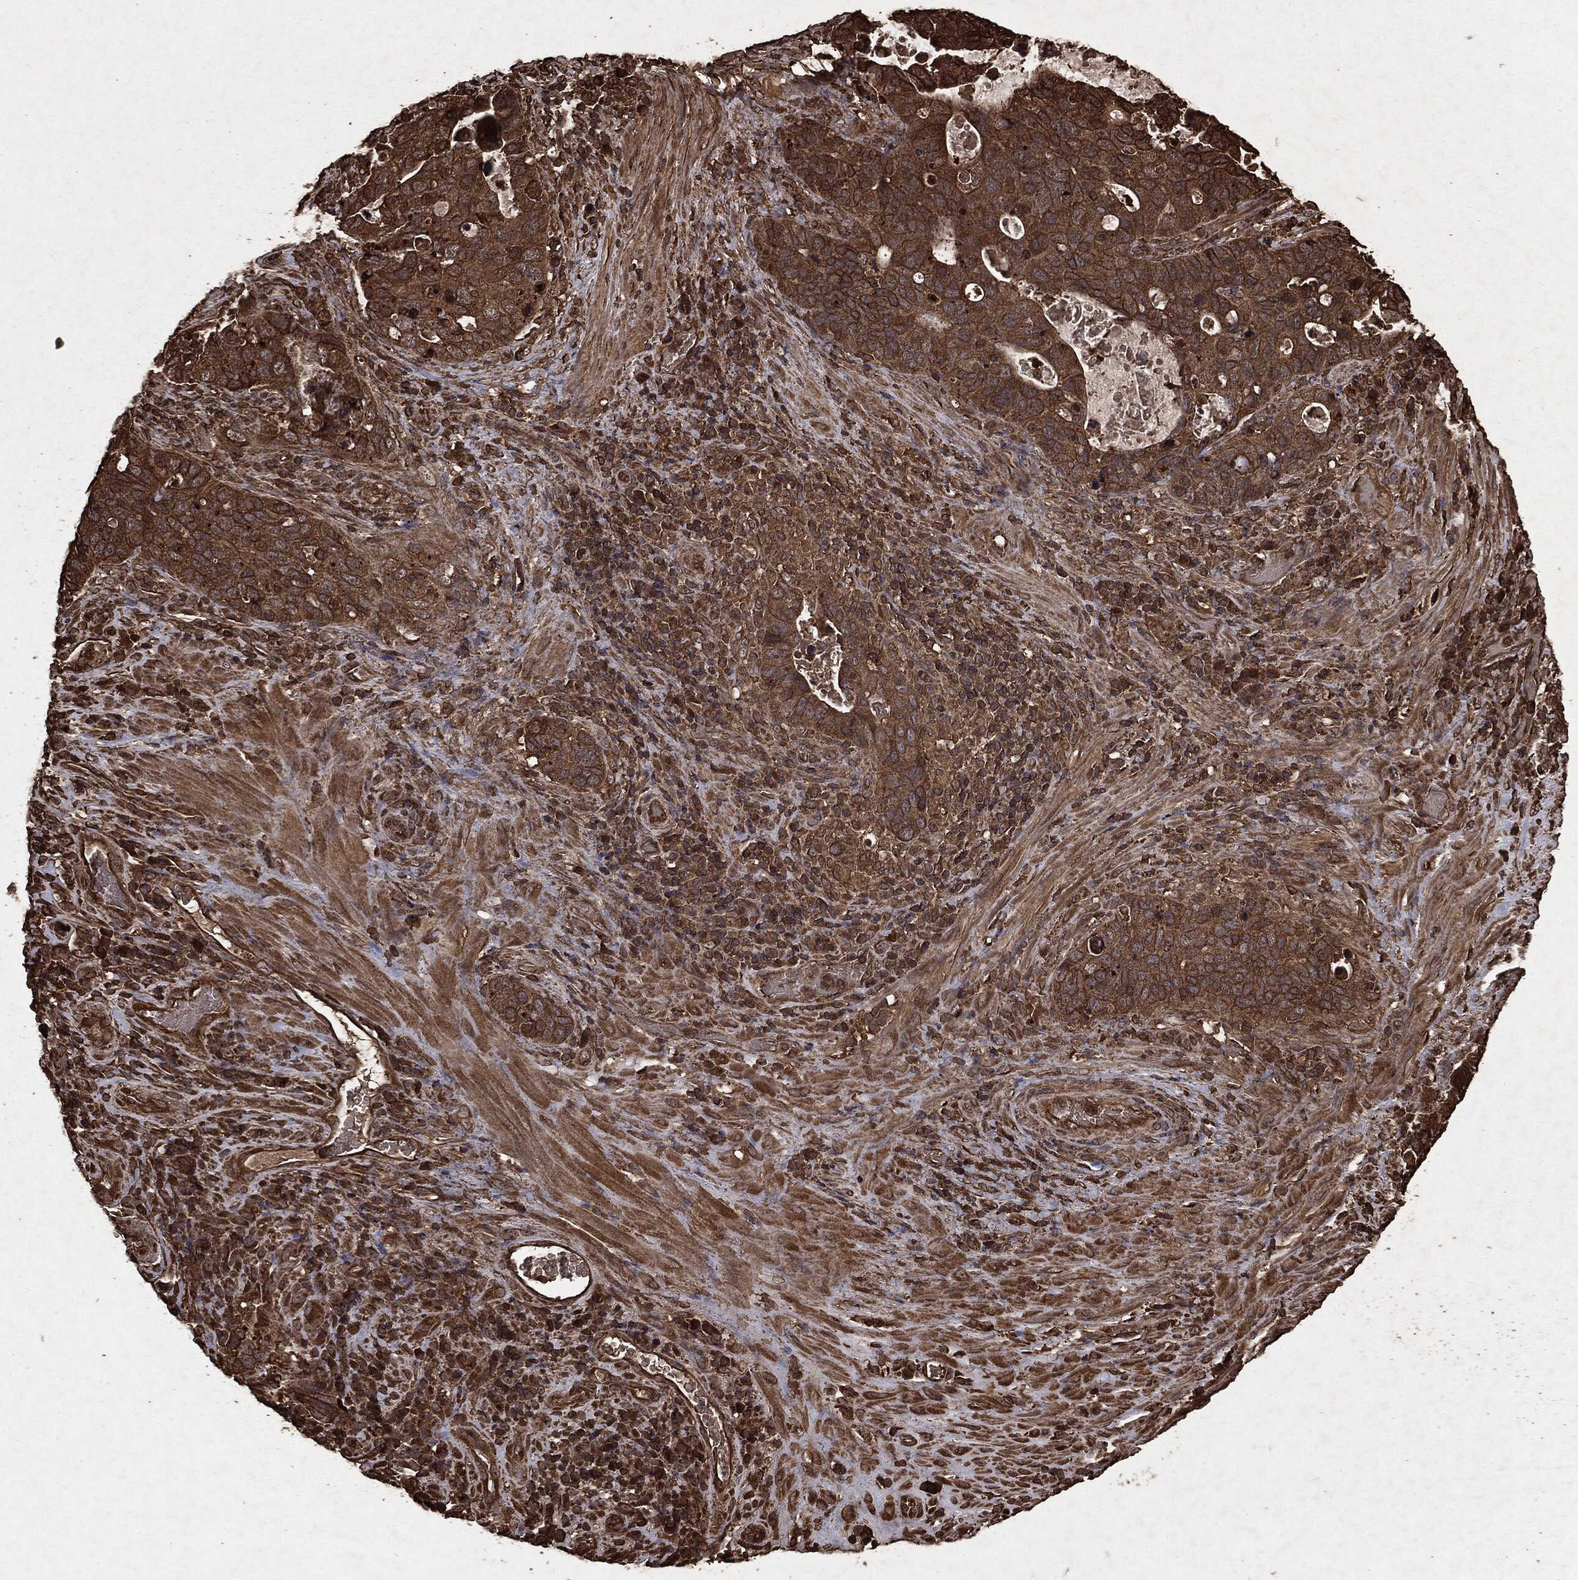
{"staining": {"intensity": "strong", "quantity": ">75%", "location": "cytoplasmic/membranous"}, "tissue": "stomach cancer", "cell_type": "Tumor cells", "image_type": "cancer", "snomed": [{"axis": "morphology", "description": "Adenocarcinoma, NOS"}, {"axis": "topography", "description": "Stomach"}], "caption": "Adenocarcinoma (stomach) was stained to show a protein in brown. There is high levels of strong cytoplasmic/membranous positivity in approximately >75% of tumor cells.", "gene": "ARAF", "patient": {"sex": "male", "age": 54}}